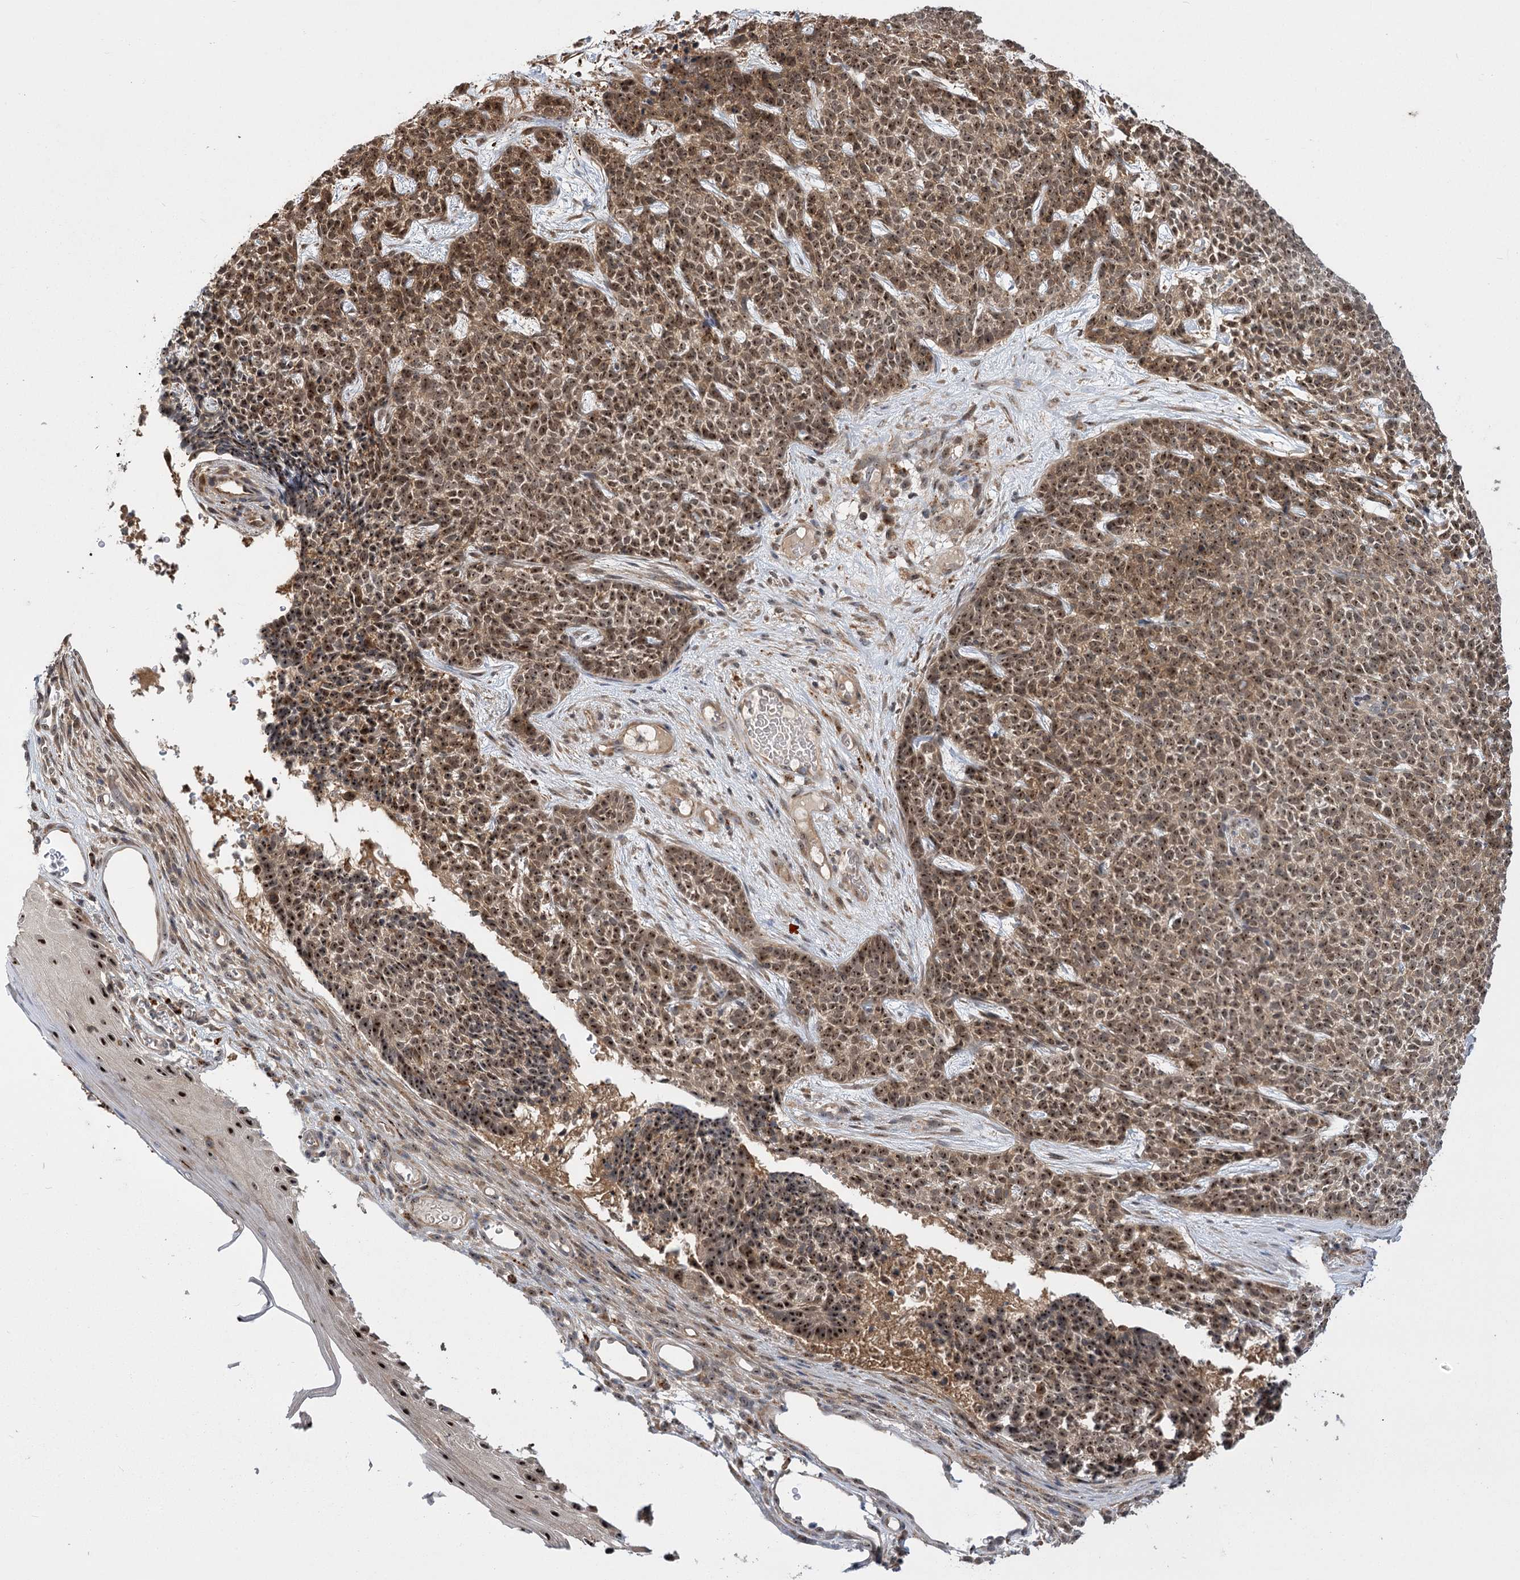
{"staining": {"intensity": "moderate", "quantity": ">75%", "location": "cytoplasmic/membranous,nuclear"}, "tissue": "skin cancer", "cell_type": "Tumor cells", "image_type": "cancer", "snomed": [{"axis": "morphology", "description": "Basal cell carcinoma"}, {"axis": "topography", "description": "Skin"}], "caption": "About >75% of tumor cells in skin basal cell carcinoma demonstrate moderate cytoplasmic/membranous and nuclear protein expression as visualized by brown immunohistochemical staining.", "gene": "SERGEF", "patient": {"sex": "female", "age": 84}}